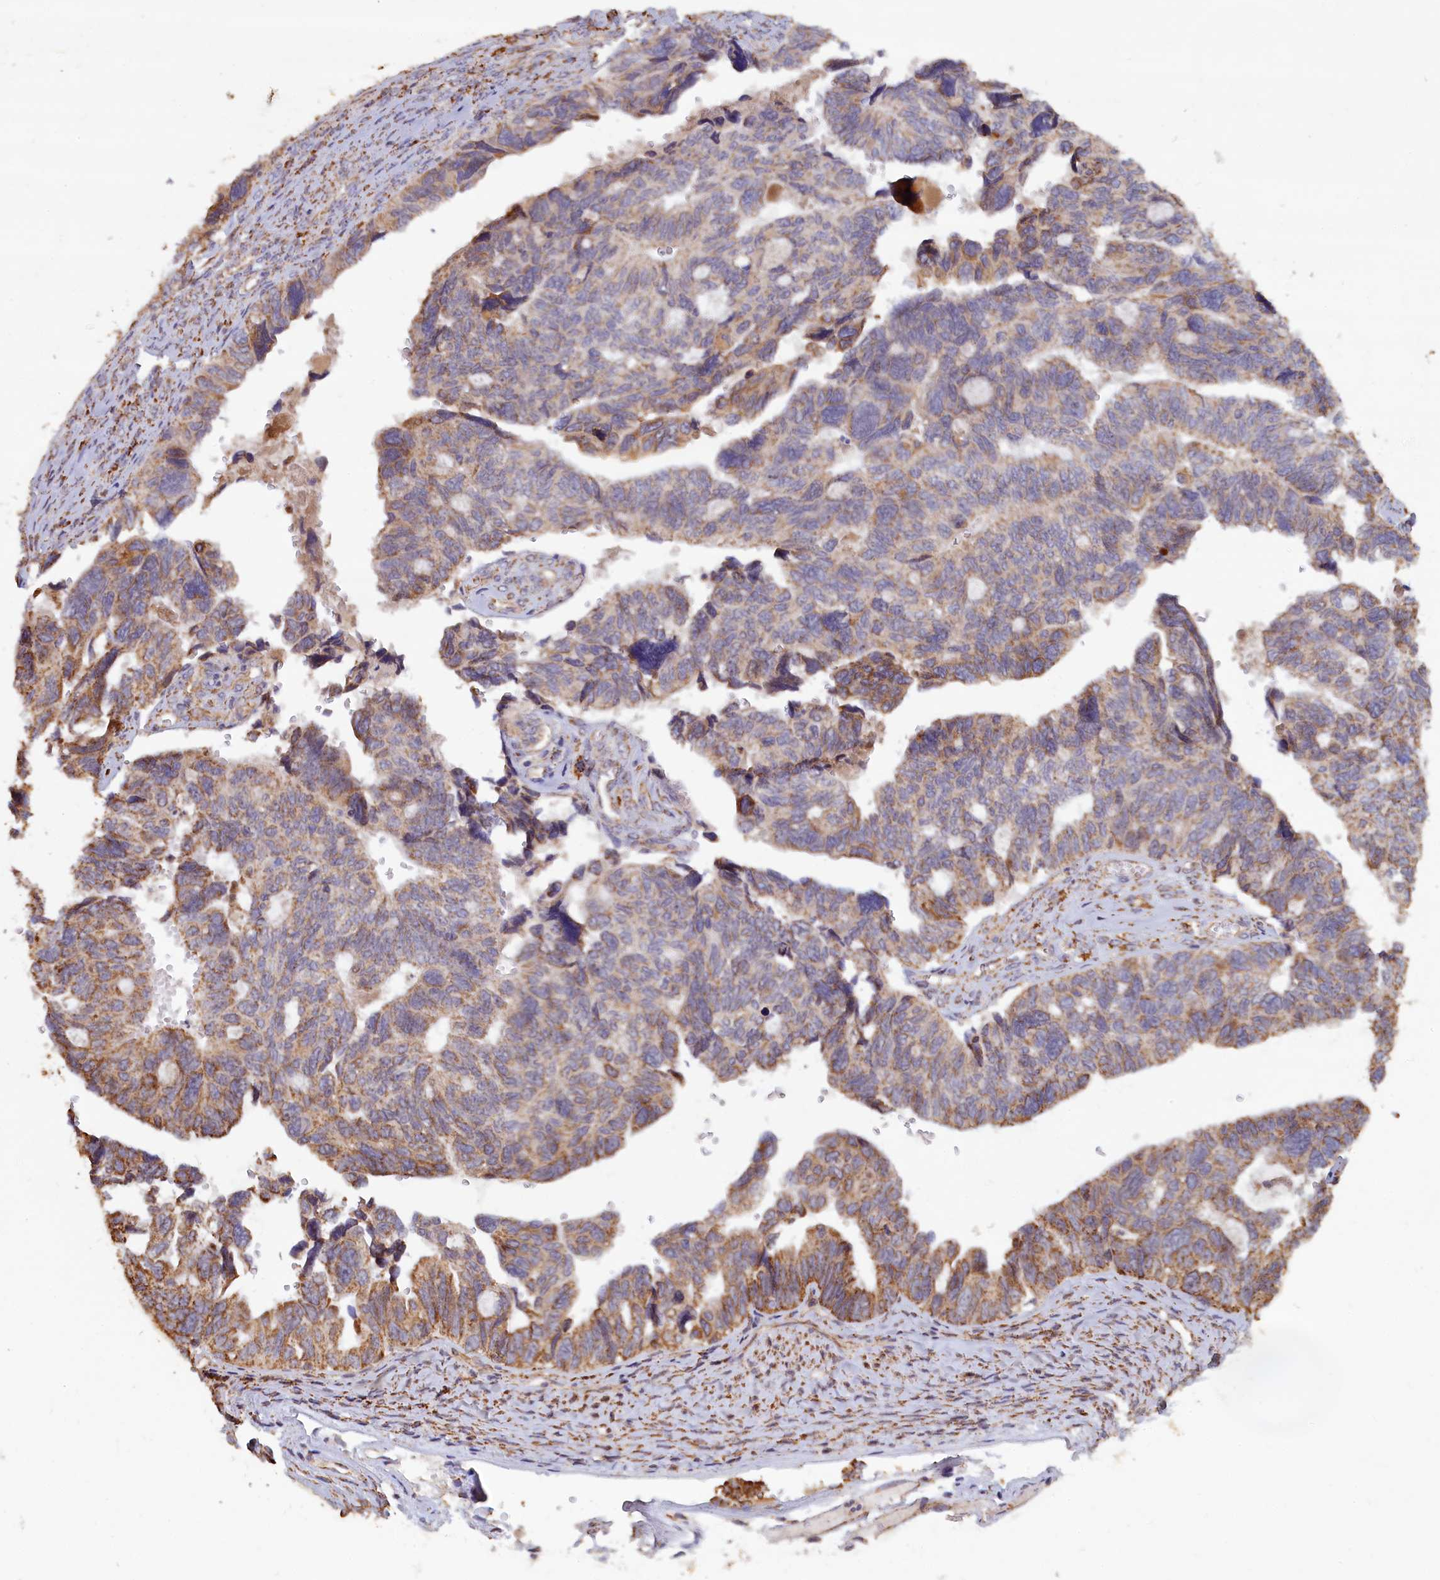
{"staining": {"intensity": "moderate", "quantity": "25%-75%", "location": "cytoplasmic/membranous"}, "tissue": "ovarian cancer", "cell_type": "Tumor cells", "image_type": "cancer", "snomed": [{"axis": "morphology", "description": "Cystadenocarcinoma, serous, NOS"}, {"axis": "topography", "description": "Ovary"}], "caption": "A medium amount of moderate cytoplasmic/membranous staining is appreciated in about 25%-75% of tumor cells in ovarian serous cystadenocarcinoma tissue.", "gene": "ZNF816", "patient": {"sex": "female", "age": 79}}